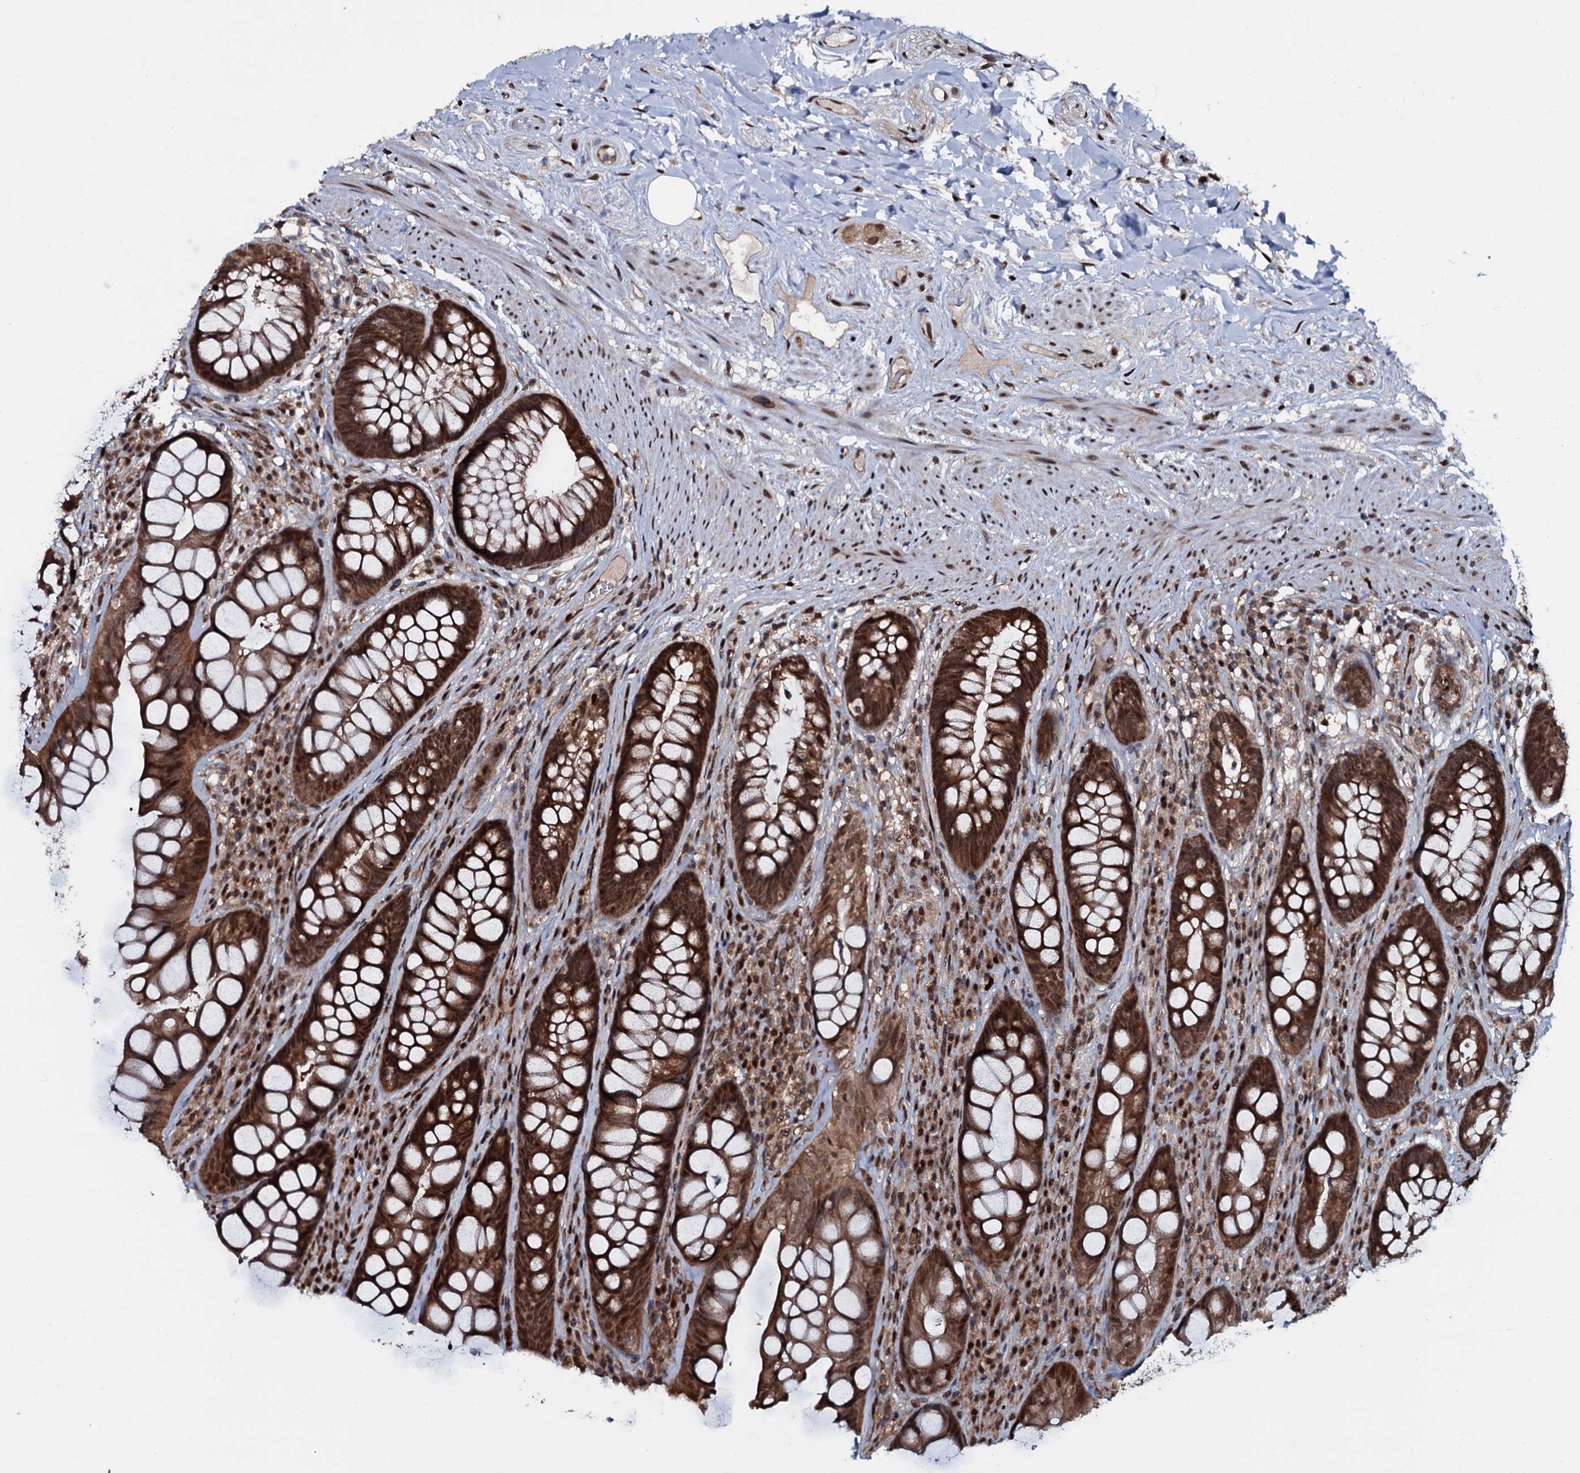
{"staining": {"intensity": "strong", "quantity": ">75%", "location": "cytoplasmic/membranous,nuclear"}, "tissue": "rectum", "cell_type": "Glandular cells", "image_type": "normal", "snomed": [{"axis": "morphology", "description": "Normal tissue, NOS"}, {"axis": "topography", "description": "Rectum"}], "caption": "A brown stain shows strong cytoplasmic/membranous,nuclear positivity of a protein in glandular cells of normal rectum.", "gene": "HDDC3", "patient": {"sex": "male", "age": 74}}